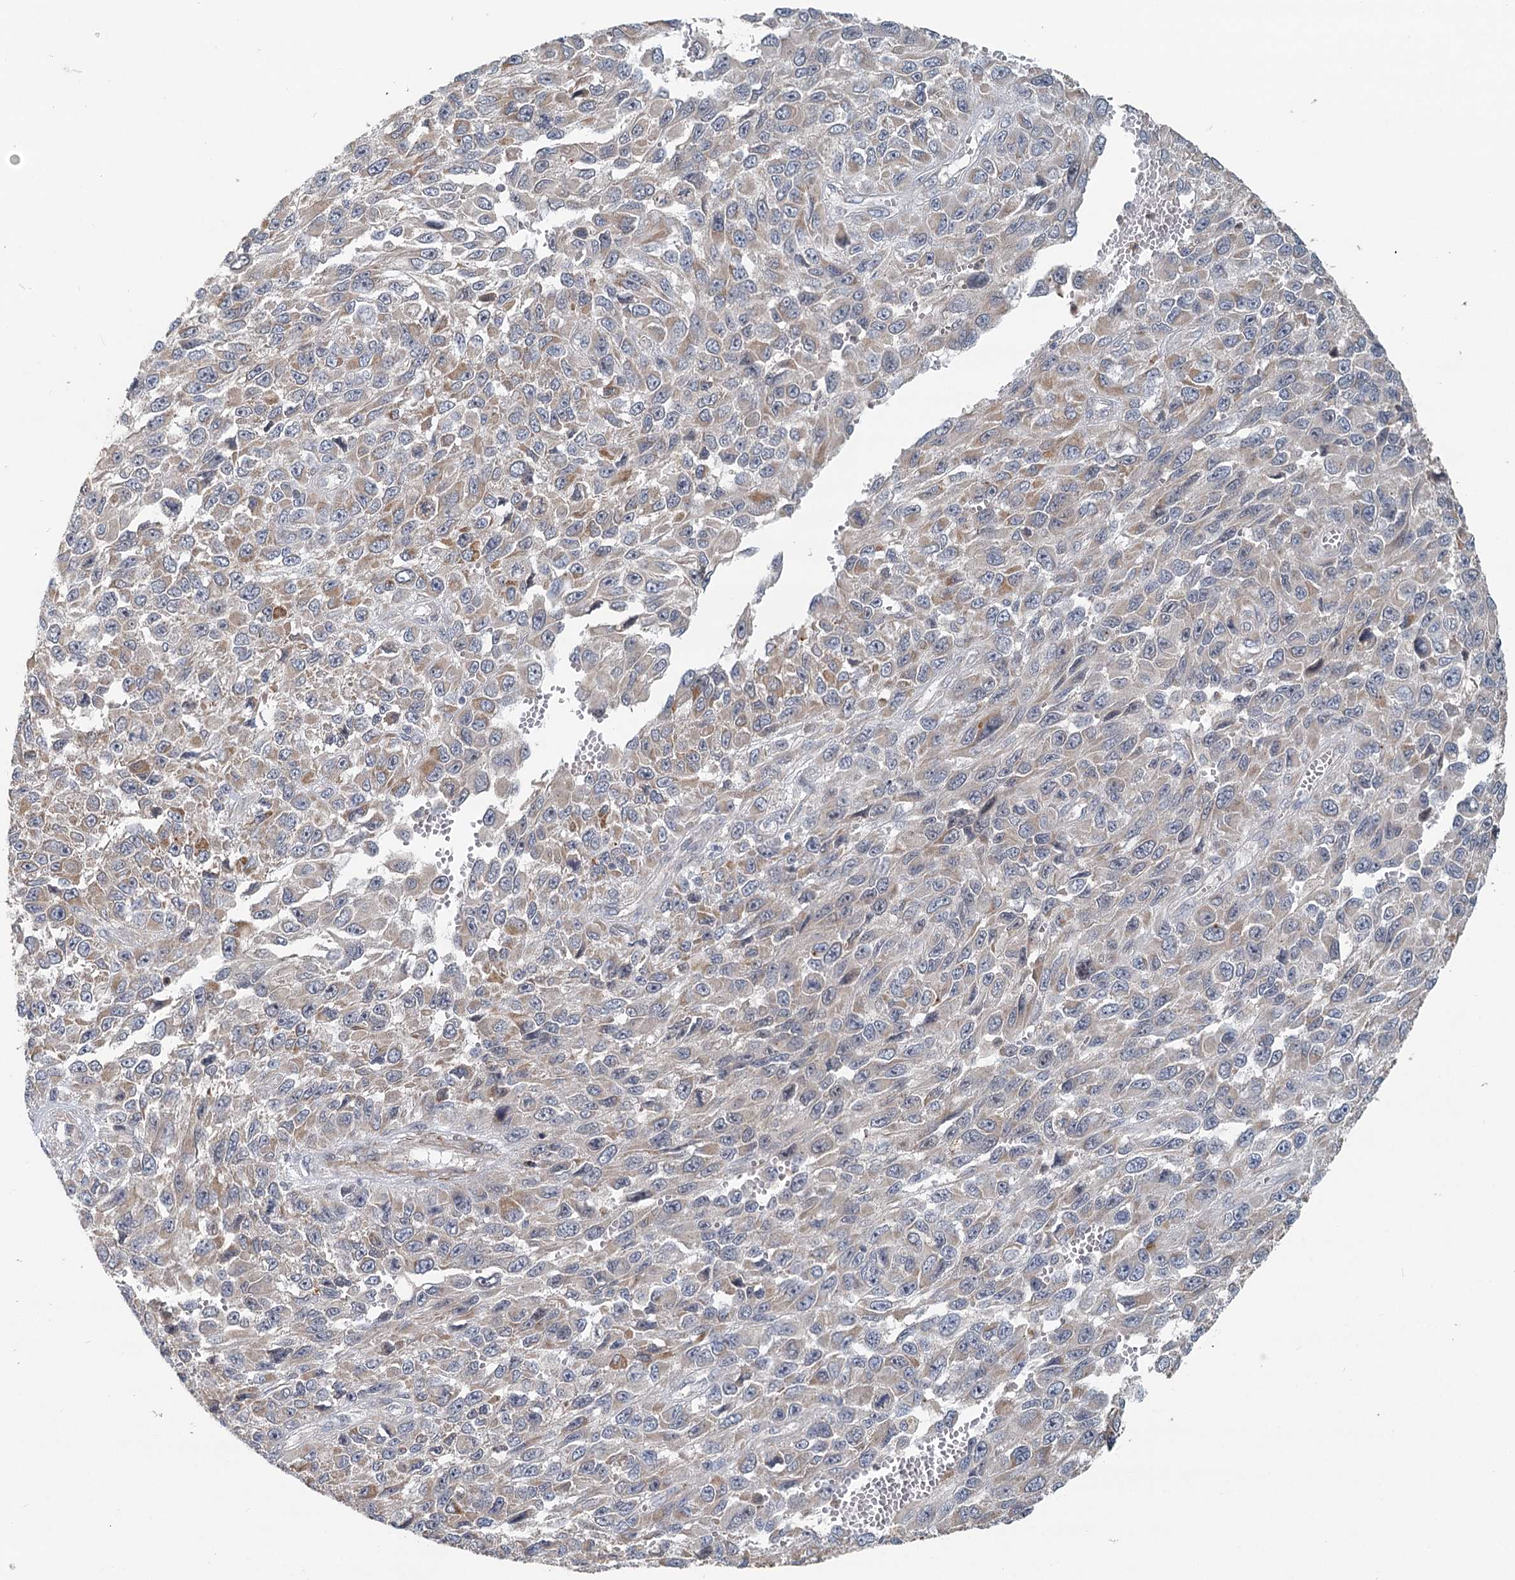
{"staining": {"intensity": "moderate", "quantity": "<25%", "location": "cytoplasmic/membranous"}, "tissue": "melanoma", "cell_type": "Tumor cells", "image_type": "cancer", "snomed": [{"axis": "morphology", "description": "Normal tissue, NOS"}, {"axis": "morphology", "description": "Malignant melanoma, NOS"}, {"axis": "topography", "description": "Skin"}], "caption": "Immunohistochemical staining of malignant melanoma displays moderate cytoplasmic/membranous protein positivity in approximately <25% of tumor cells.", "gene": "RNF111", "patient": {"sex": "female", "age": 96}}